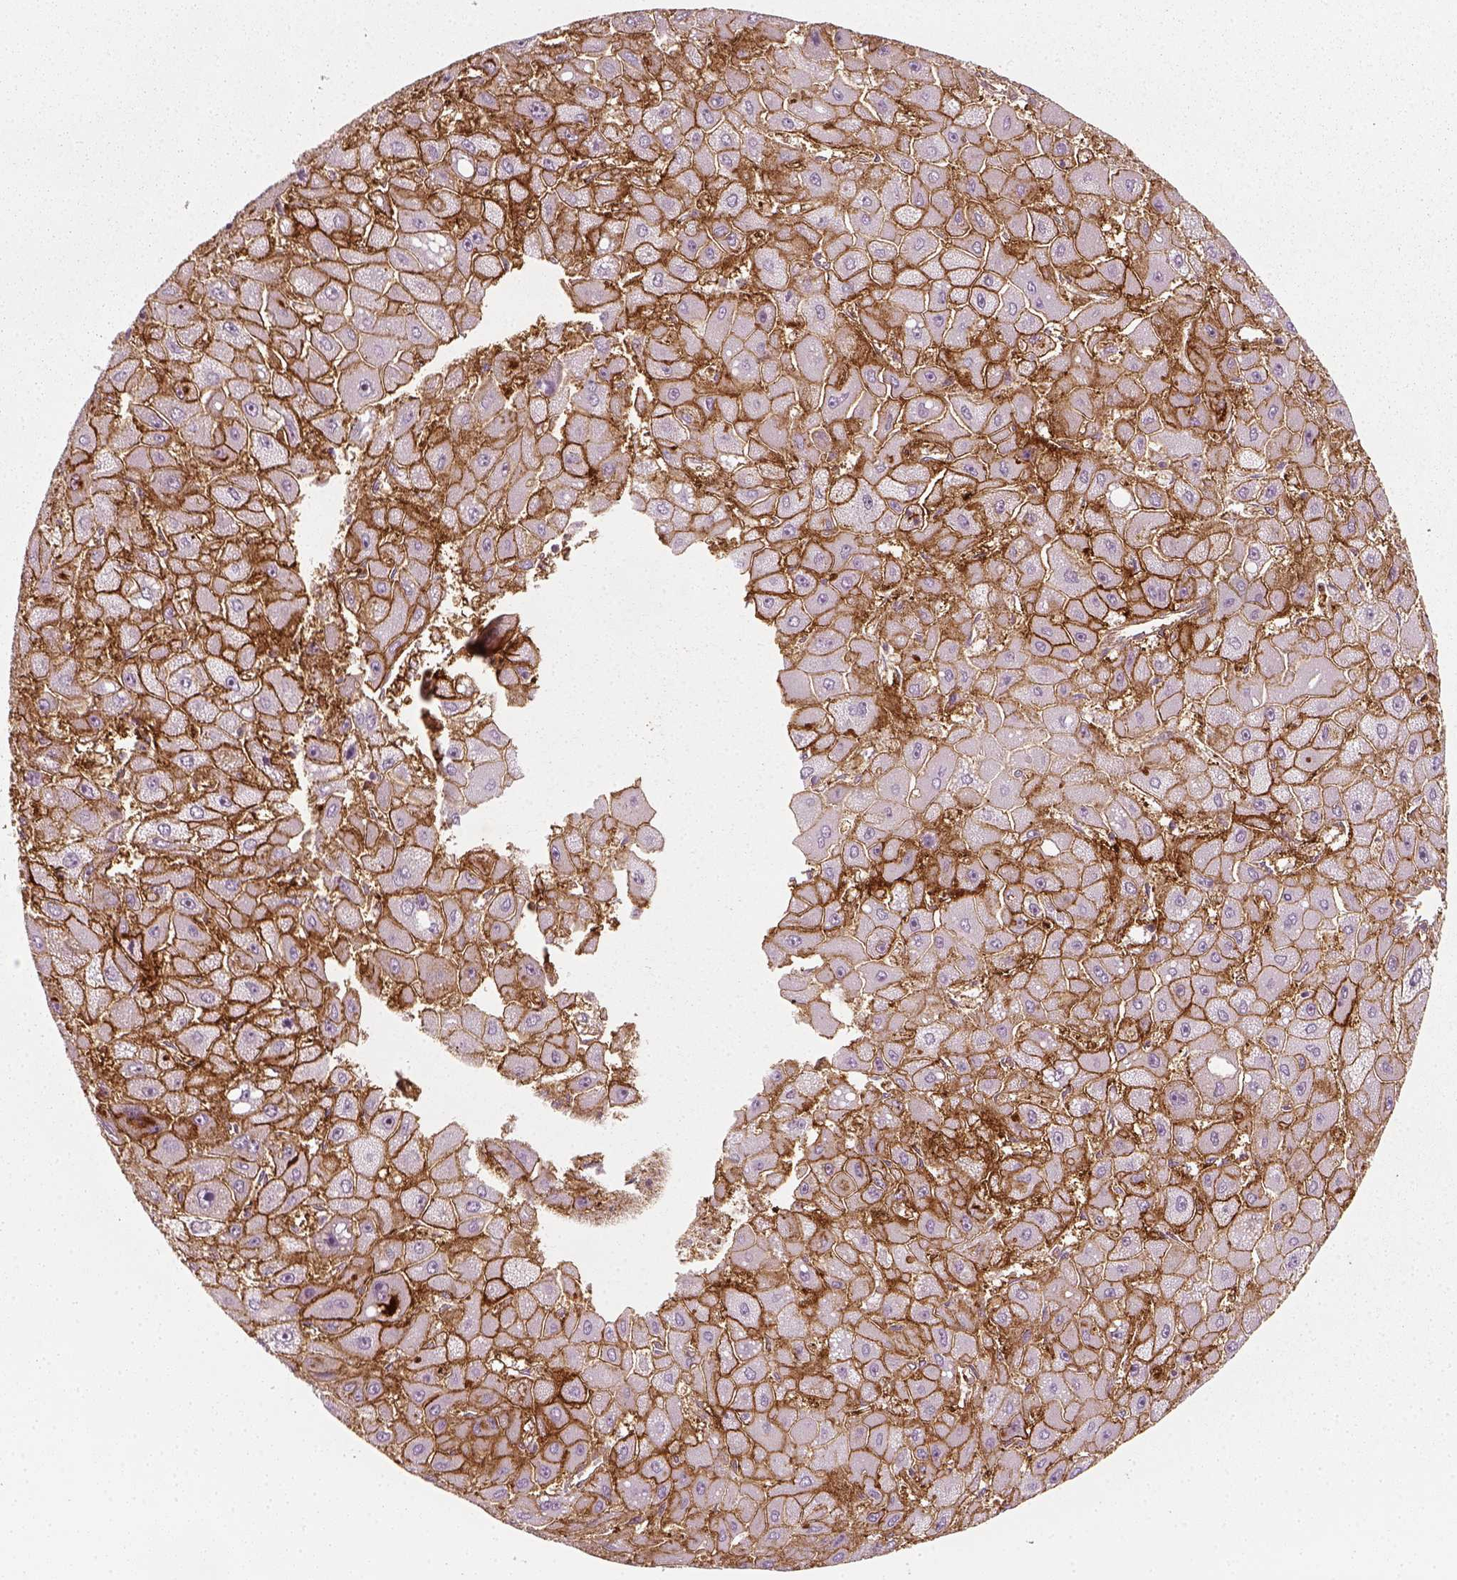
{"staining": {"intensity": "moderate", "quantity": ">75%", "location": "cytoplasmic/membranous"}, "tissue": "liver cancer", "cell_type": "Tumor cells", "image_type": "cancer", "snomed": [{"axis": "morphology", "description": "Carcinoma, Hepatocellular, NOS"}, {"axis": "topography", "description": "Liver"}], "caption": "A histopathology image showing moderate cytoplasmic/membranous positivity in about >75% of tumor cells in liver cancer, as visualized by brown immunohistochemical staining.", "gene": "NPTN", "patient": {"sex": "female", "age": 25}}